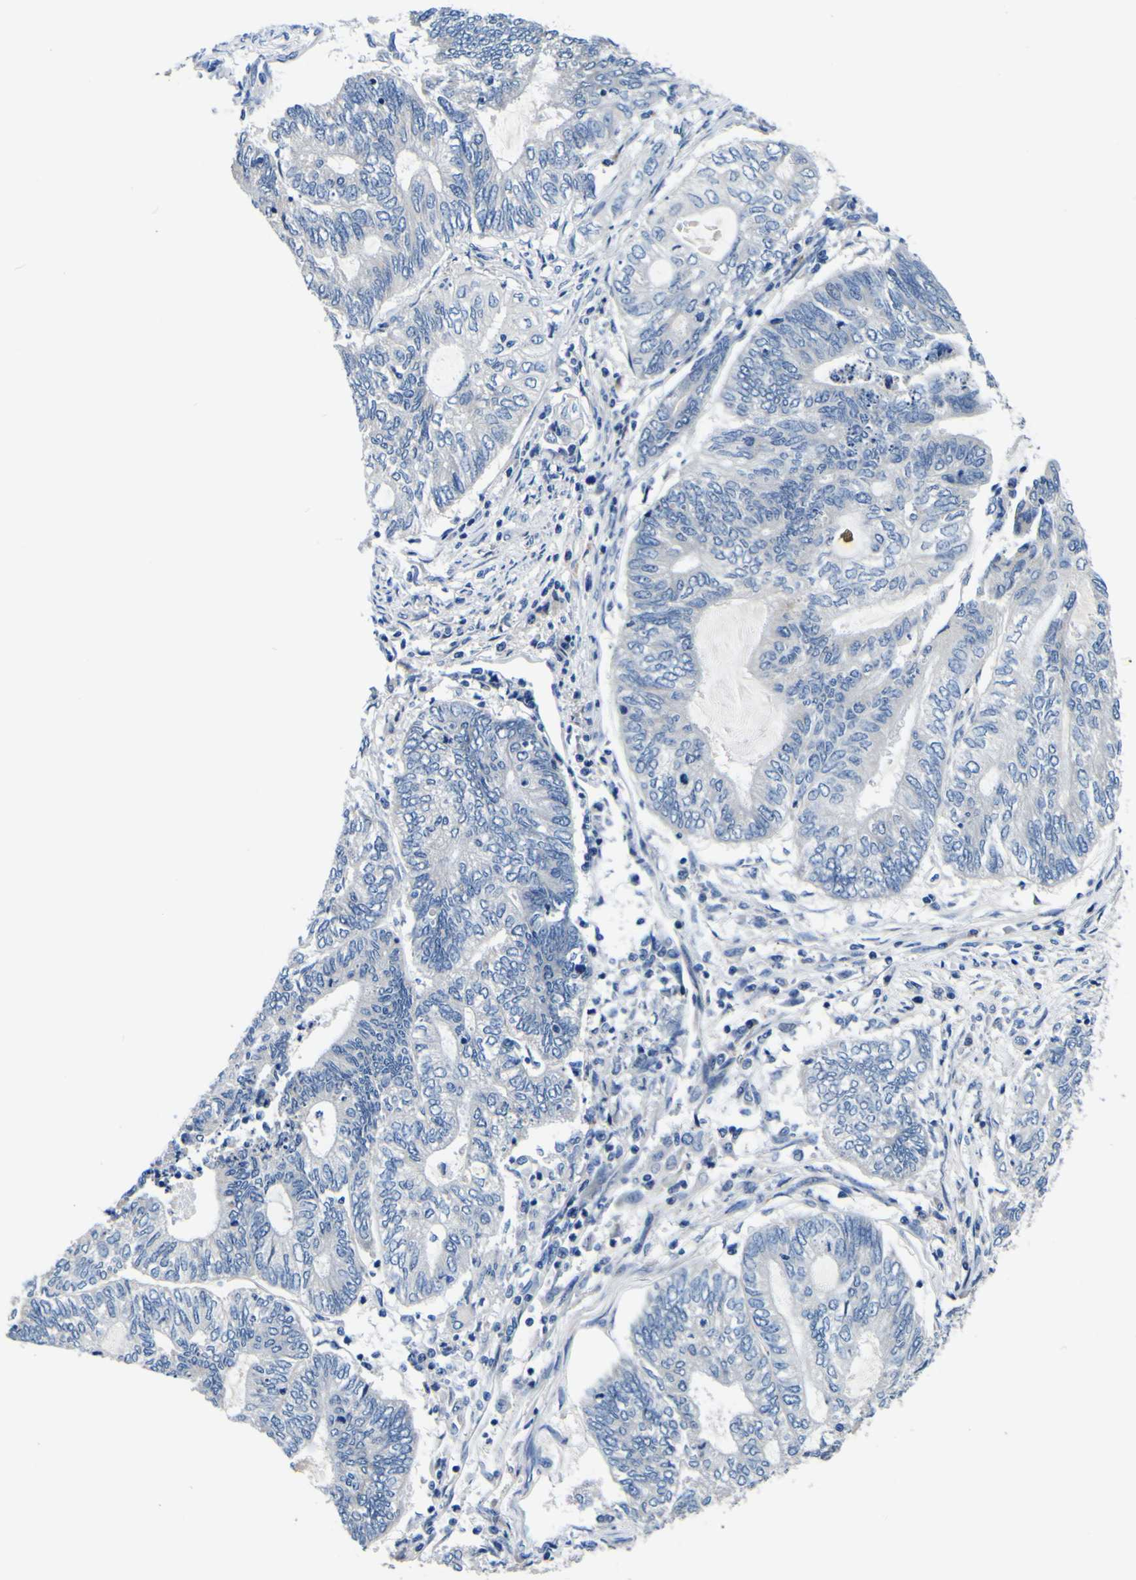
{"staining": {"intensity": "negative", "quantity": "none", "location": "none"}, "tissue": "endometrial cancer", "cell_type": "Tumor cells", "image_type": "cancer", "snomed": [{"axis": "morphology", "description": "Adenocarcinoma, NOS"}, {"axis": "topography", "description": "Uterus"}, {"axis": "topography", "description": "Endometrium"}], "caption": "Tumor cells are negative for protein expression in human endometrial adenocarcinoma. The staining is performed using DAB brown chromogen with nuclei counter-stained in using hematoxylin.", "gene": "AGAP3", "patient": {"sex": "female", "age": 70}}